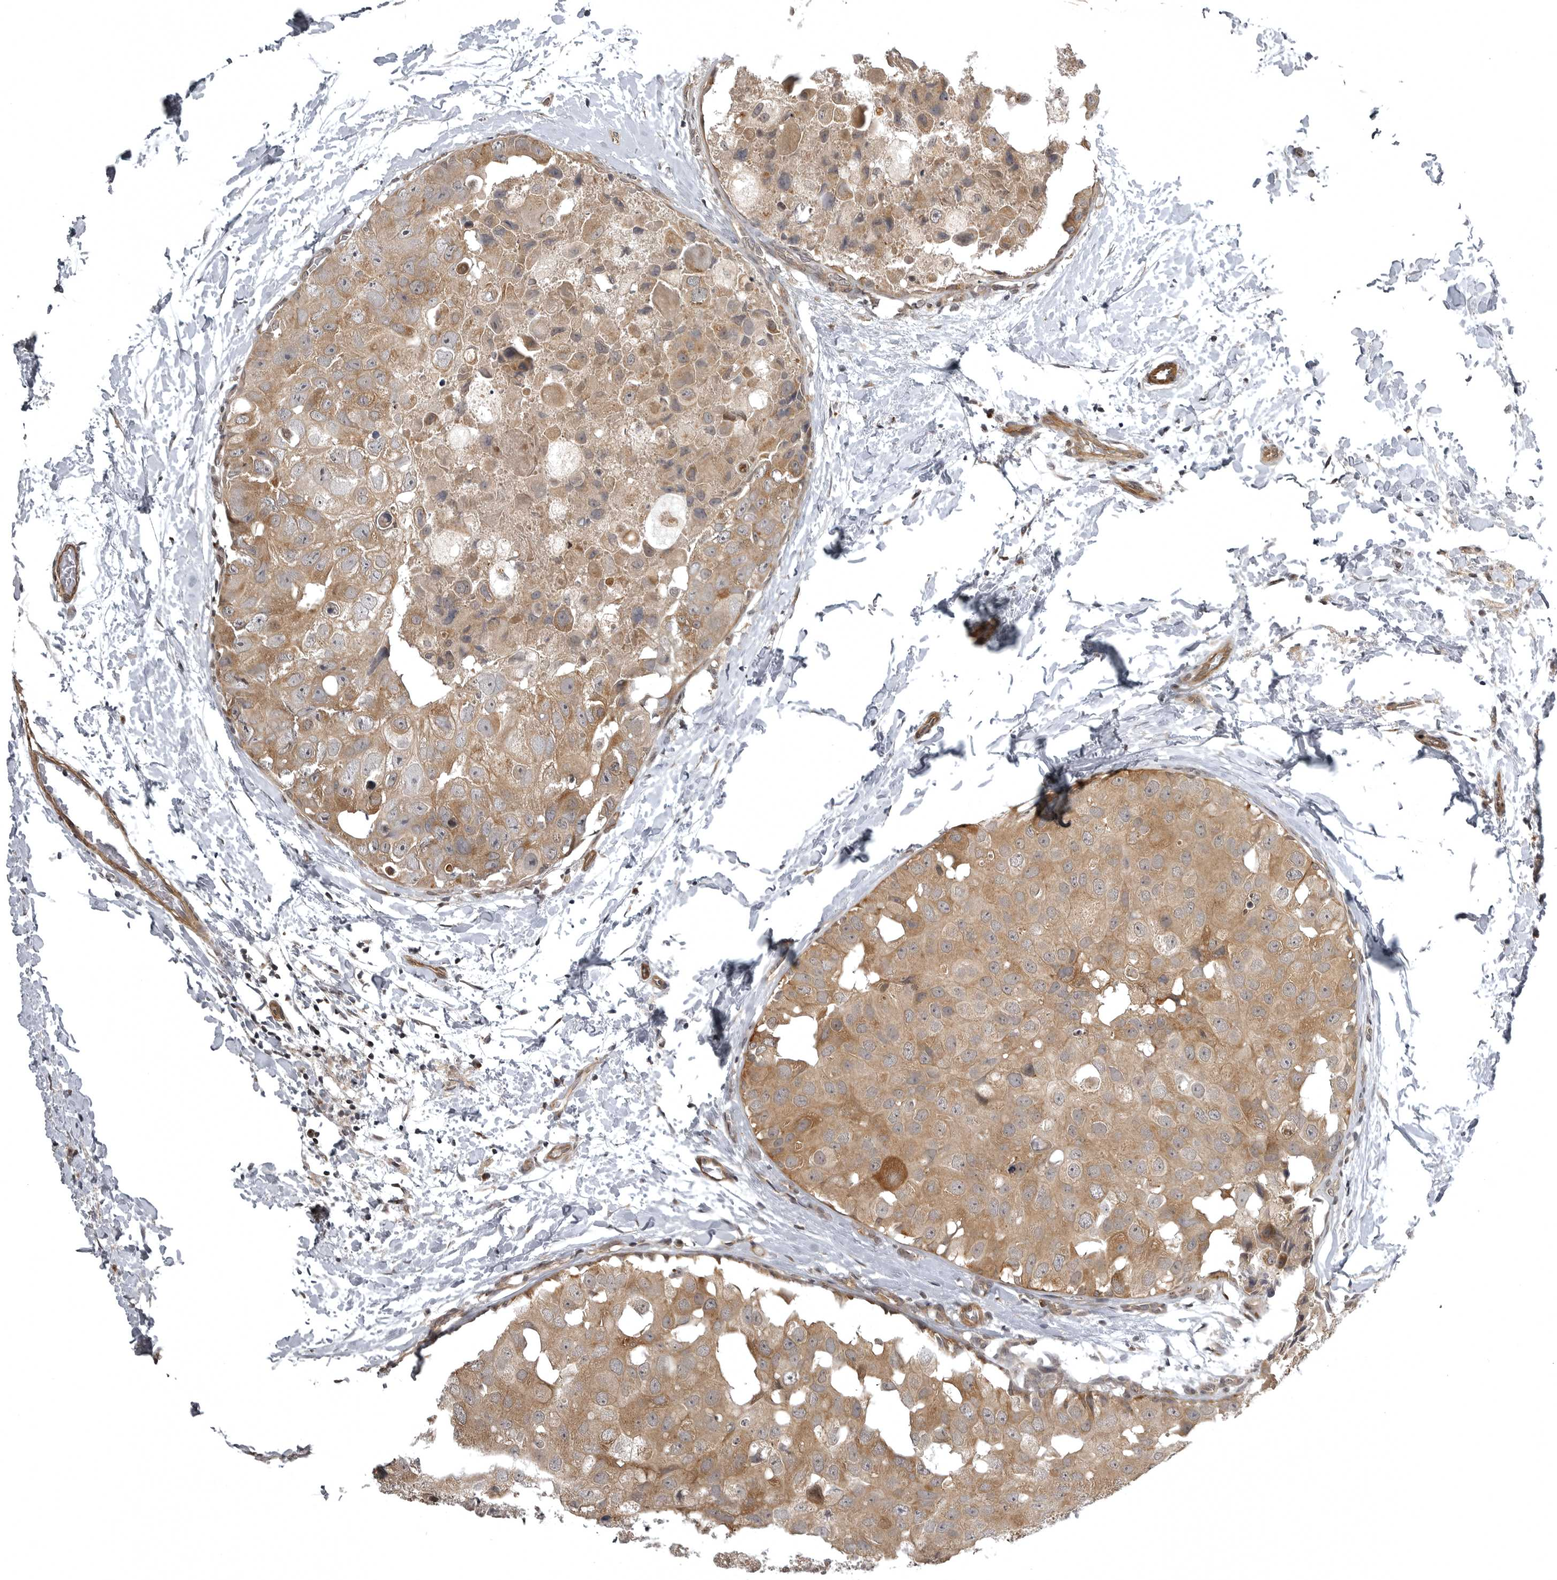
{"staining": {"intensity": "moderate", "quantity": ">75%", "location": "cytoplasmic/membranous"}, "tissue": "breast cancer", "cell_type": "Tumor cells", "image_type": "cancer", "snomed": [{"axis": "morphology", "description": "Duct carcinoma"}, {"axis": "topography", "description": "Breast"}], "caption": "Breast cancer stained with DAB immunohistochemistry displays medium levels of moderate cytoplasmic/membranous staining in approximately >75% of tumor cells.", "gene": "SNX16", "patient": {"sex": "female", "age": 62}}